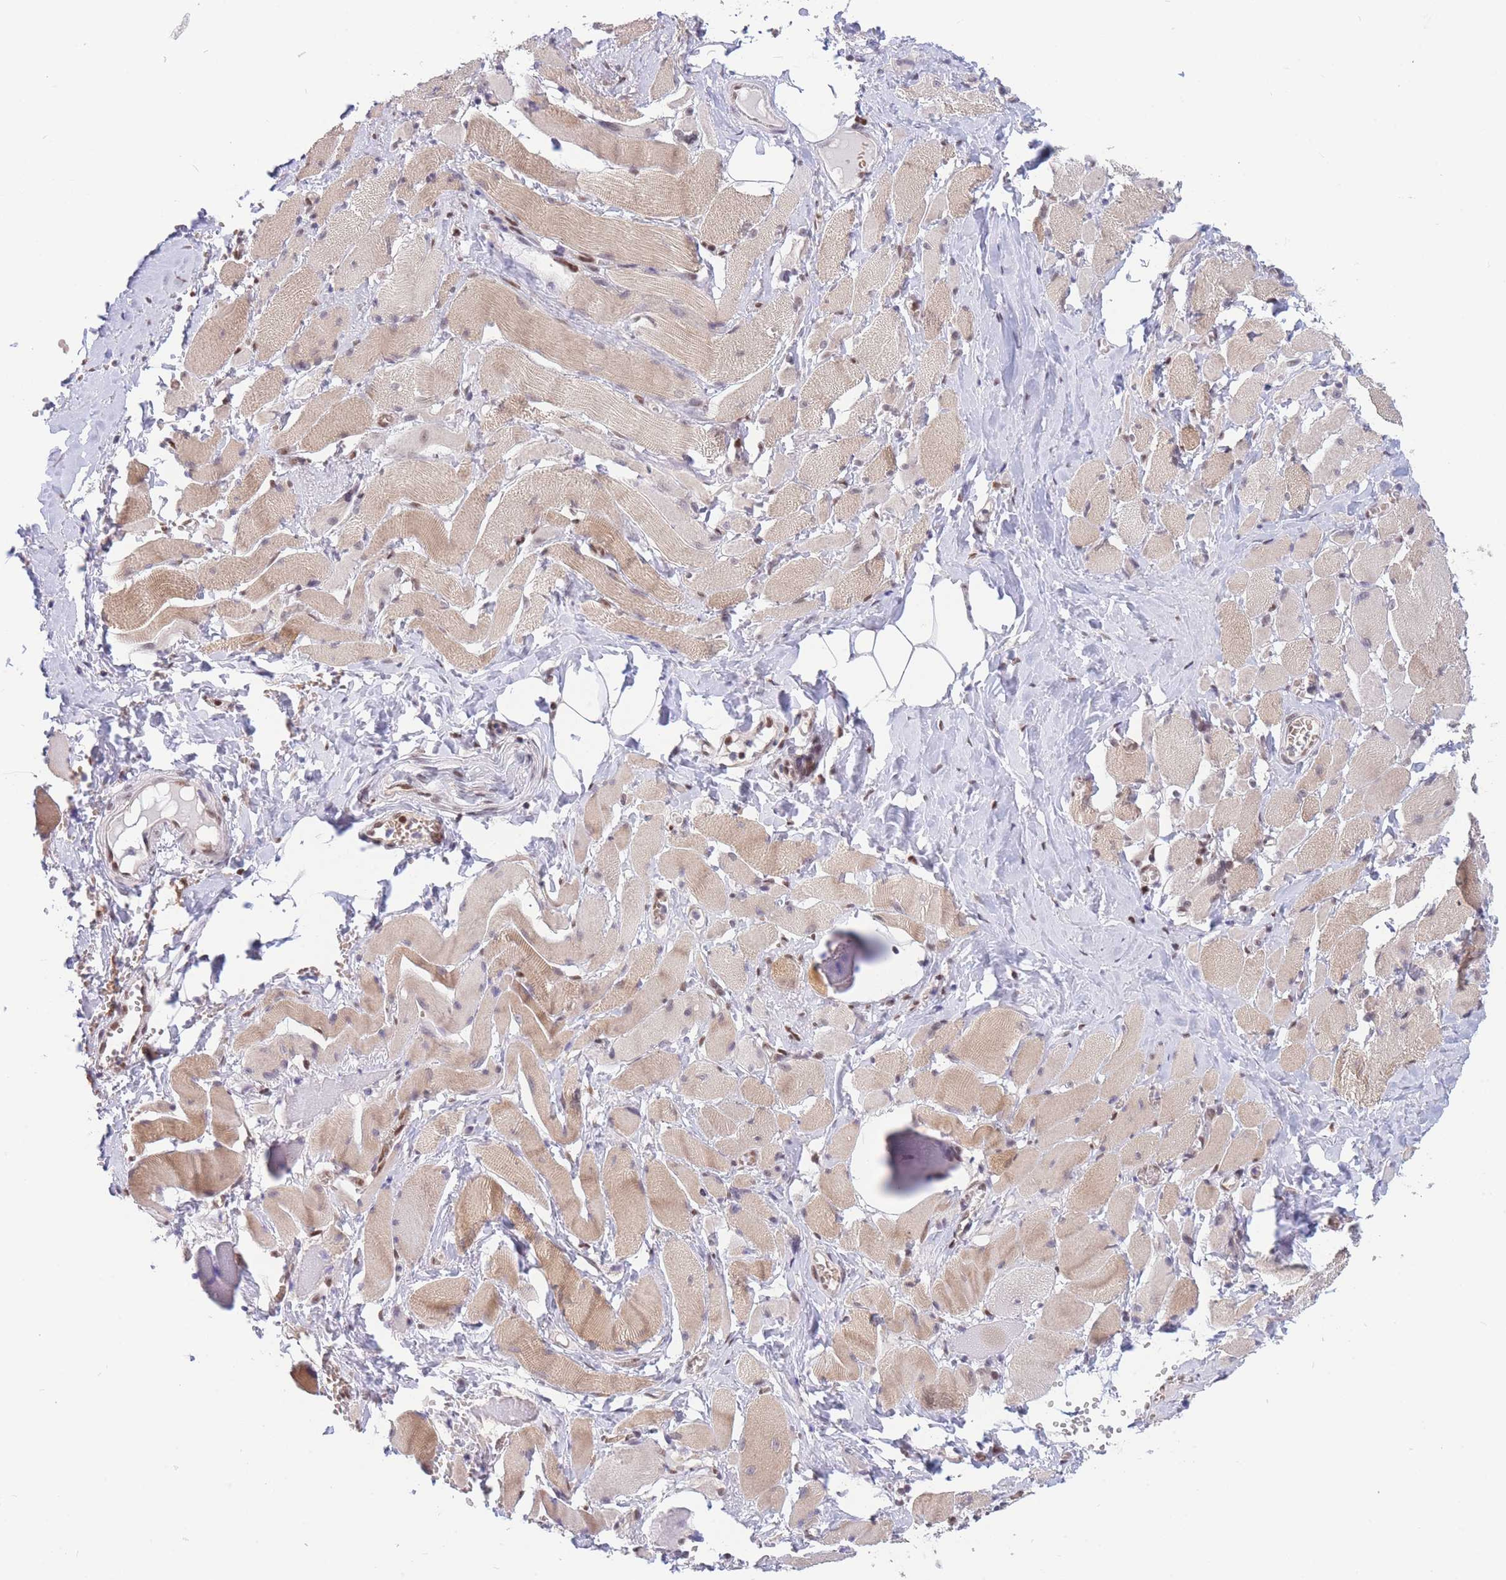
{"staining": {"intensity": "moderate", "quantity": ">75%", "location": "cytoplasmic/membranous"}, "tissue": "skeletal muscle", "cell_type": "Myocytes", "image_type": "normal", "snomed": [{"axis": "morphology", "description": "Normal tissue, NOS"}, {"axis": "morphology", "description": "Basal cell carcinoma"}, {"axis": "topography", "description": "Skeletal muscle"}], "caption": "Skeletal muscle was stained to show a protein in brown. There is medium levels of moderate cytoplasmic/membranous expression in approximately >75% of myocytes. (DAB (3,3'-diaminobenzidine) = brown stain, brightfield microscopy at high magnification).", "gene": "SMAD9", "patient": {"sex": "female", "age": 64}}